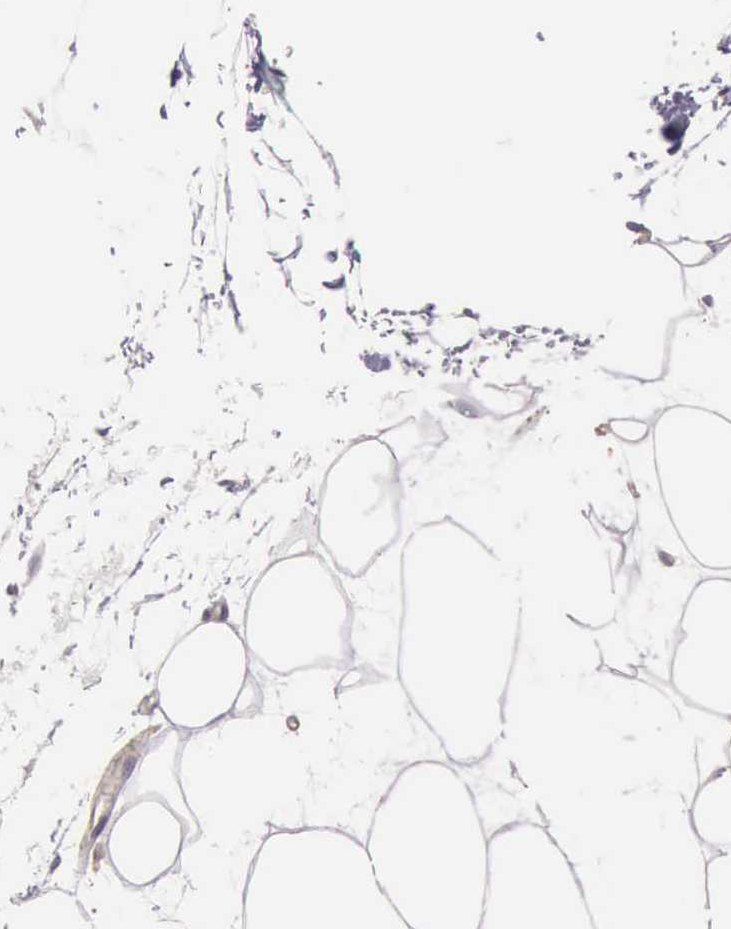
{"staining": {"intensity": "weak", "quantity": "<25%", "location": "cytoplasmic/membranous"}, "tissue": "adipose tissue", "cell_type": "Adipocytes", "image_type": "normal", "snomed": [{"axis": "morphology", "description": "Normal tissue, NOS"}, {"axis": "topography", "description": "Breast"}], "caption": "The image demonstrates no significant staining in adipocytes of adipose tissue. The staining was performed using DAB to visualize the protein expression in brown, while the nuclei were stained in blue with hematoxylin (Magnification: 20x).", "gene": "ARHGAP4", "patient": {"sex": "female", "age": 45}}